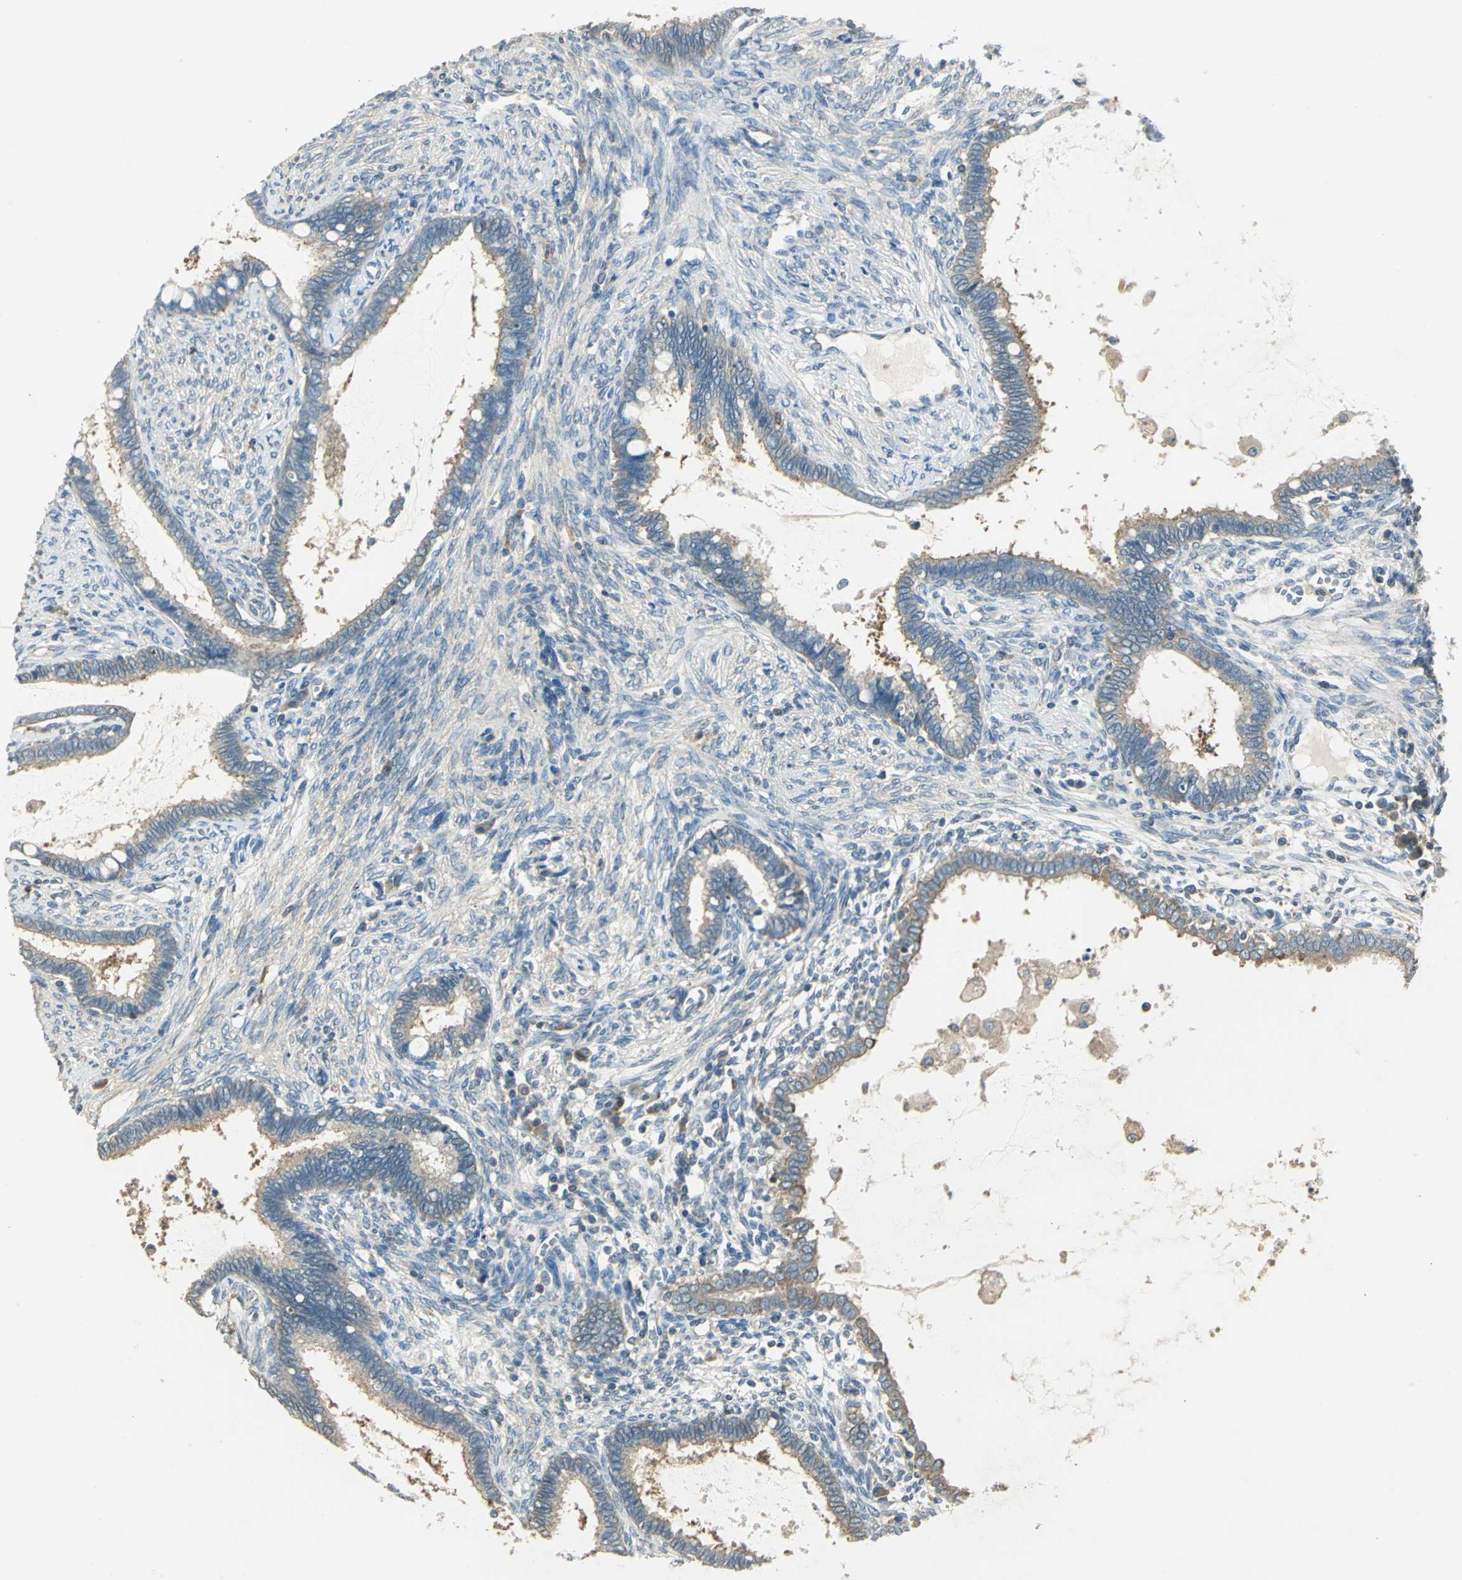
{"staining": {"intensity": "moderate", "quantity": "25%-75%", "location": "cytoplasmic/membranous"}, "tissue": "cervical cancer", "cell_type": "Tumor cells", "image_type": "cancer", "snomed": [{"axis": "morphology", "description": "Adenocarcinoma, NOS"}, {"axis": "topography", "description": "Cervix"}], "caption": "Brown immunohistochemical staining in human cervical cancer (adenocarcinoma) exhibits moderate cytoplasmic/membranous staining in approximately 25%-75% of tumor cells. The staining was performed using DAB to visualize the protein expression in brown, while the nuclei were stained in blue with hematoxylin (Magnification: 20x).", "gene": "SHC2", "patient": {"sex": "female", "age": 44}}